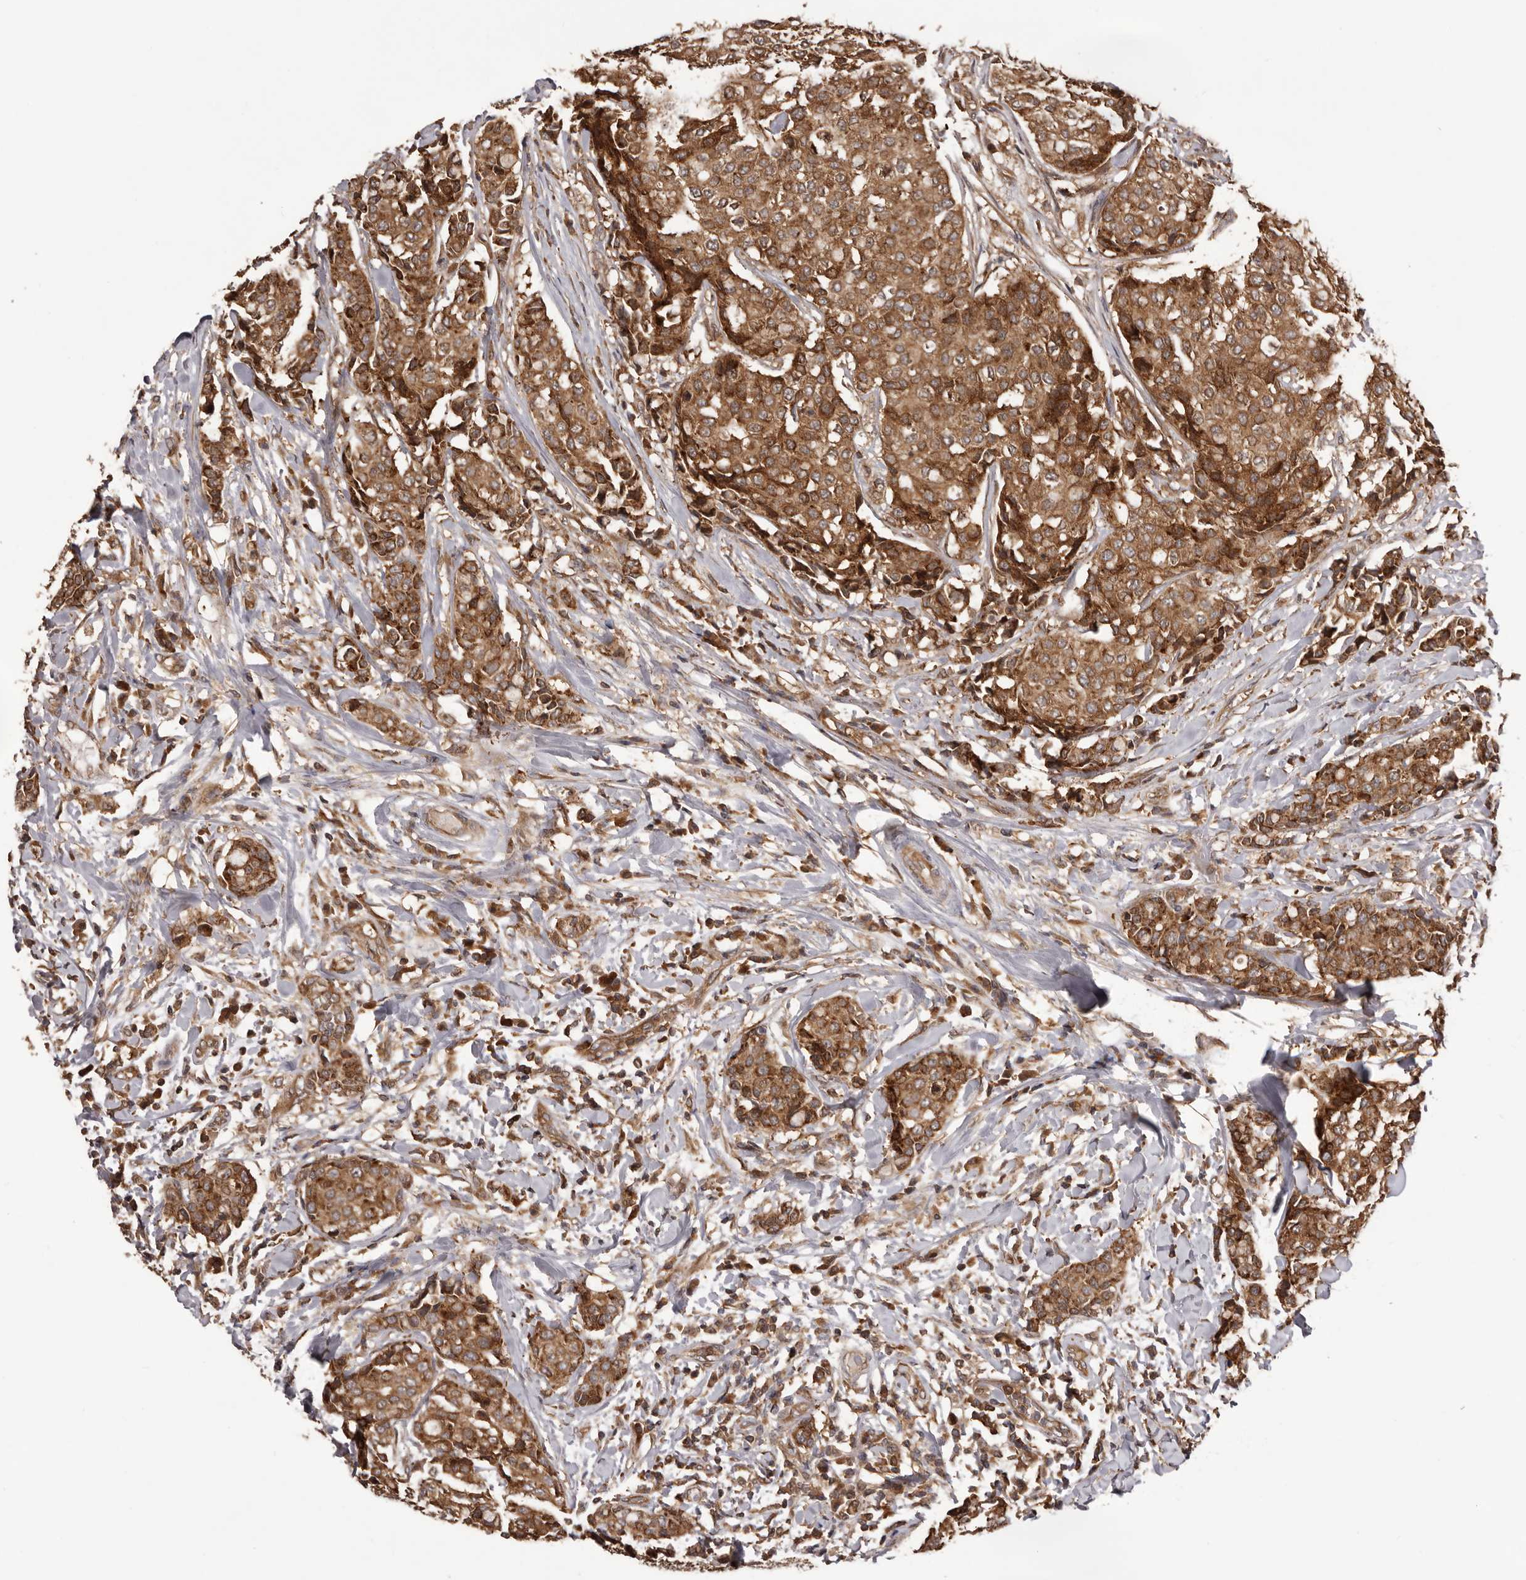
{"staining": {"intensity": "moderate", "quantity": ">75%", "location": "cytoplasmic/membranous"}, "tissue": "breast cancer", "cell_type": "Tumor cells", "image_type": "cancer", "snomed": [{"axis": "morphology", "description": "Duct carcinoma"}, {"axis": "topography", "description": "Breast"}], "caption": "Invasive ductal carcinoma (breast) stained with DAB (3,3'-diaminobenzidine) immunohistochemistry (IHC) shows medium levels of moderate cytoplasmic/membranous staining in approximately >75% of tumor cells.", "gene": "HBS1L", "patient": {"sex": "female", "age": 27}}